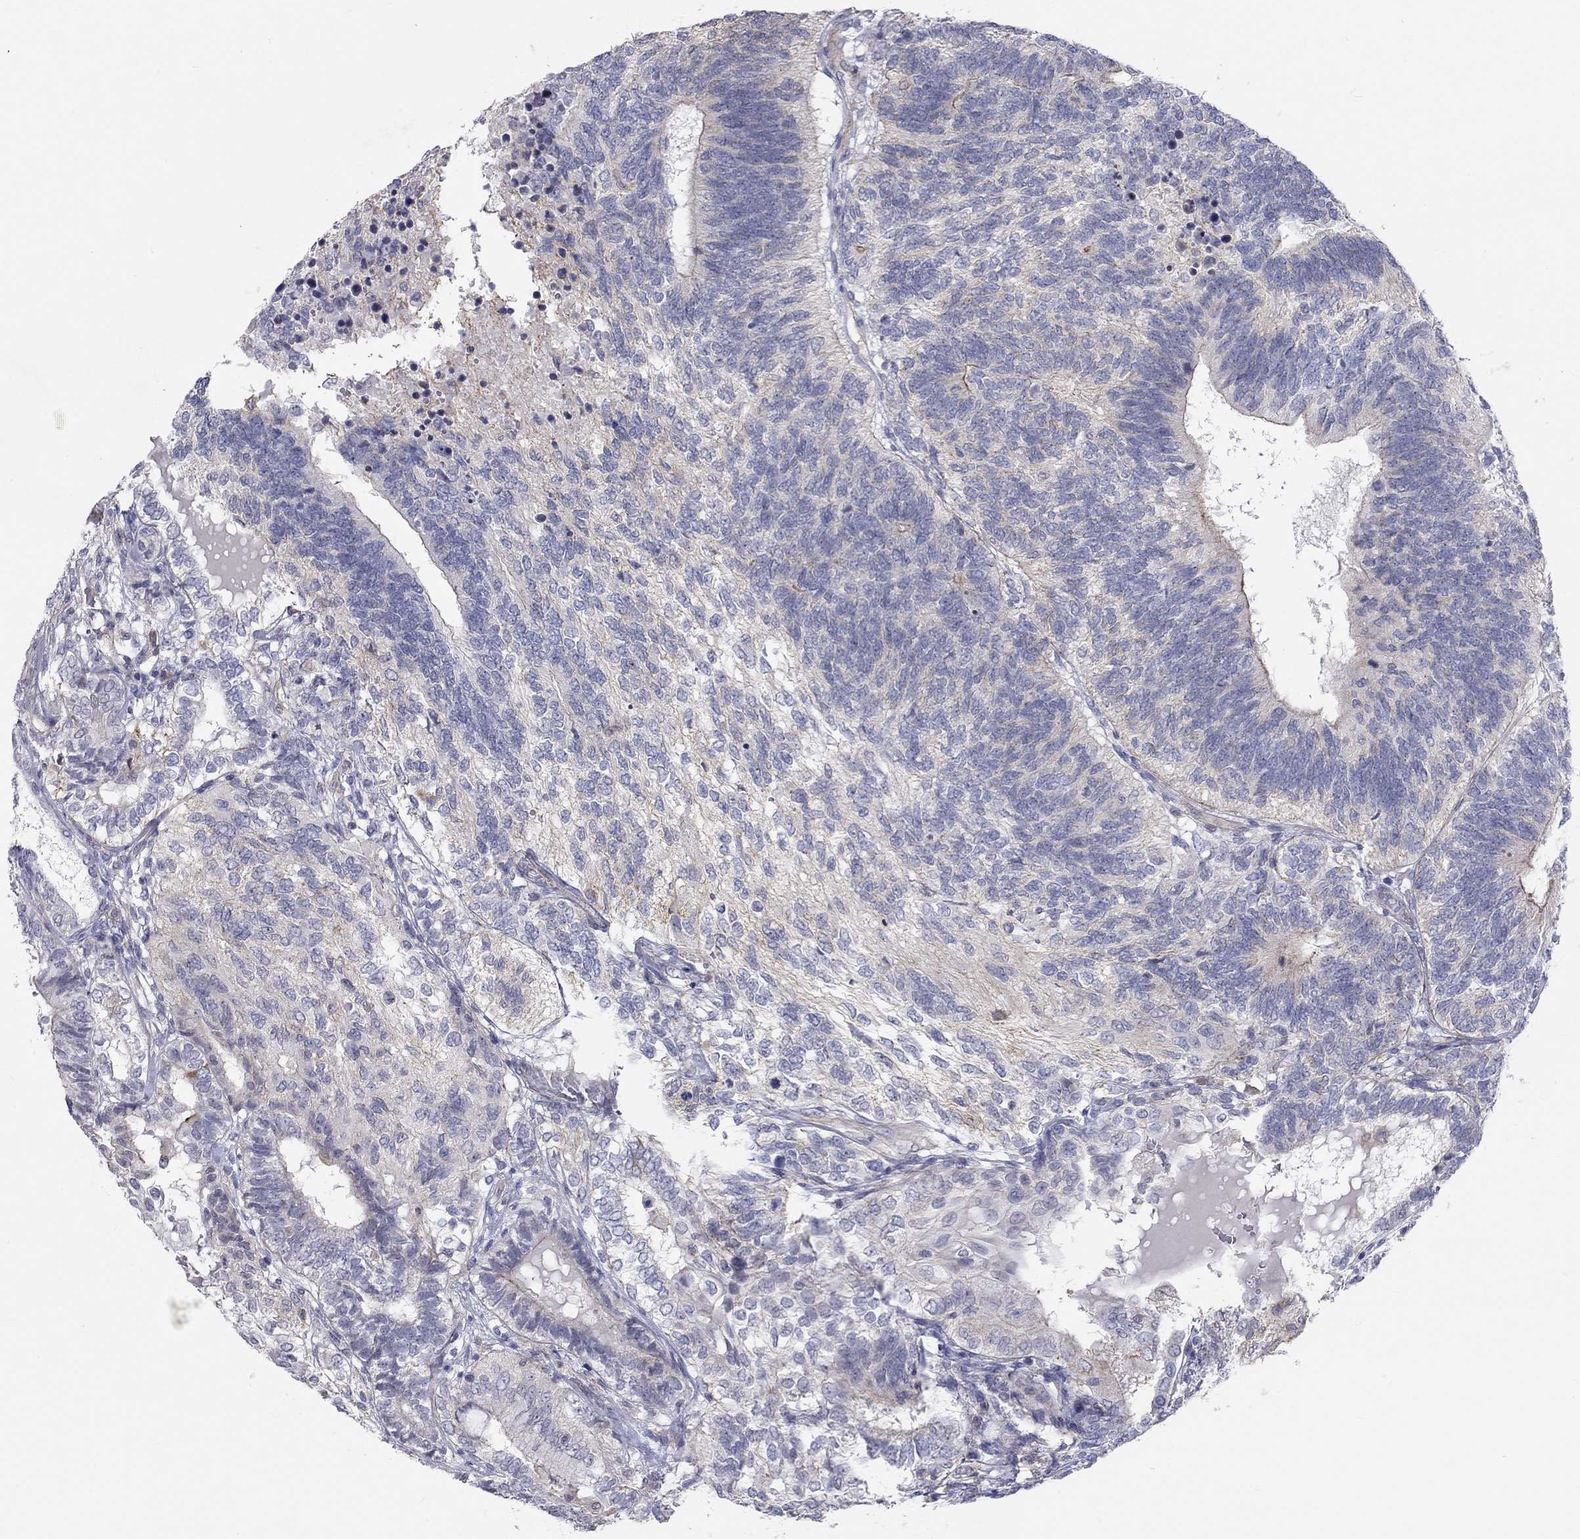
{"staining": {"intensity": "negative", "quantity": "none", "location": "none"}, "tissue": "testis cancer", "cell_type": "Tumor cells", "image_type": "cancer", "snomed": [{"axis": "morphology", "description": "Seminoma, NOS"}, {"axis": "morphology", "description": "Carcinoma, Embryonal, NOS"}, {"axis": "topography", "description": "Testis"}], "caption": "Immunohistochemical staining of human testis seminoma reveals no significant expression in tumor cells.", "gene": "PCDHGA10", "patient": {"sex": "male", "age": 41}}